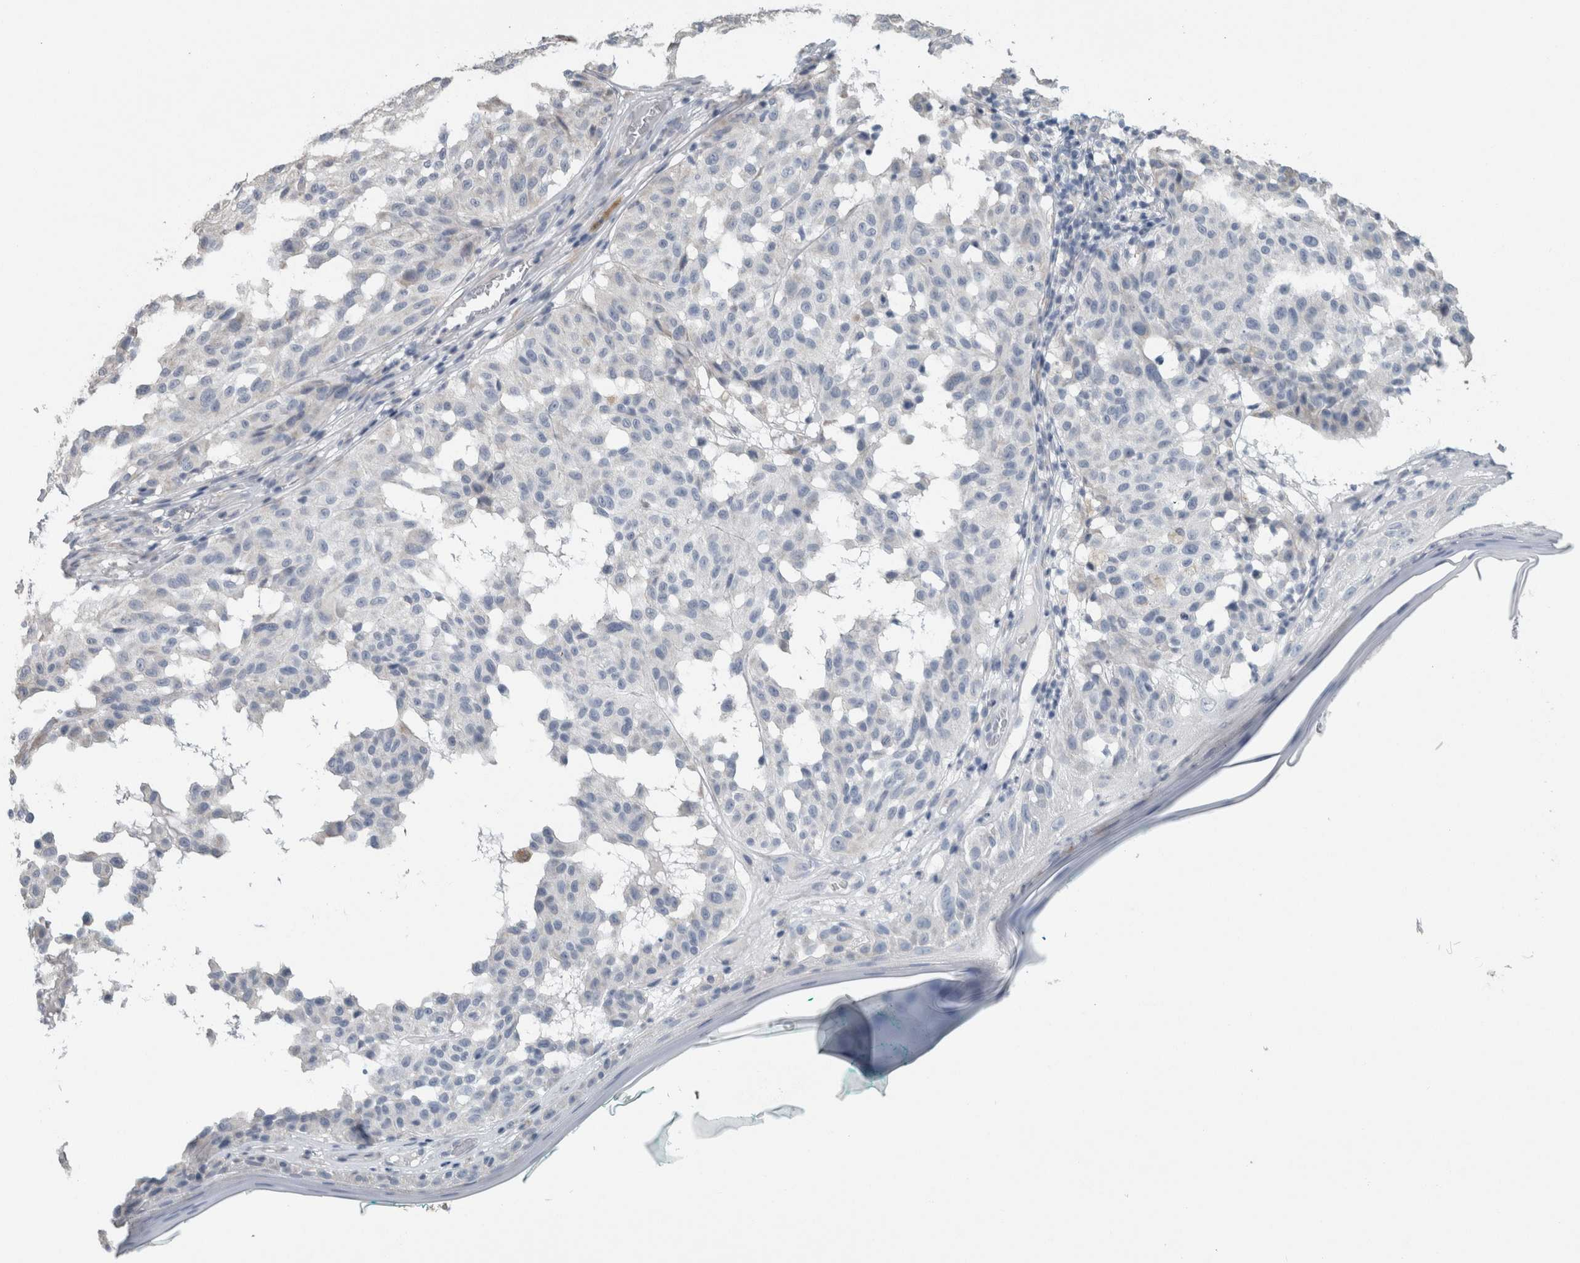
{"staining": {"intensity": "negative", "quantity": "none", "location": "none"}, "tissue": "melanoma", "cell_type": "Tumor cells", "image_type": "cancer", "snomed": [{"axis": "morphology", "description": "Malignant melanoma, NOS"}, {"axis": "topography", "description": "Skin"}], "caption": "The image displays no staining of tumor cells in melanoma. (Brightfield microscopy of DAB (3,3'-diaminobenzidine) IHC at high magnification).", "gene": "NEFM", "patient": {"sex": "female", "age": 46}}